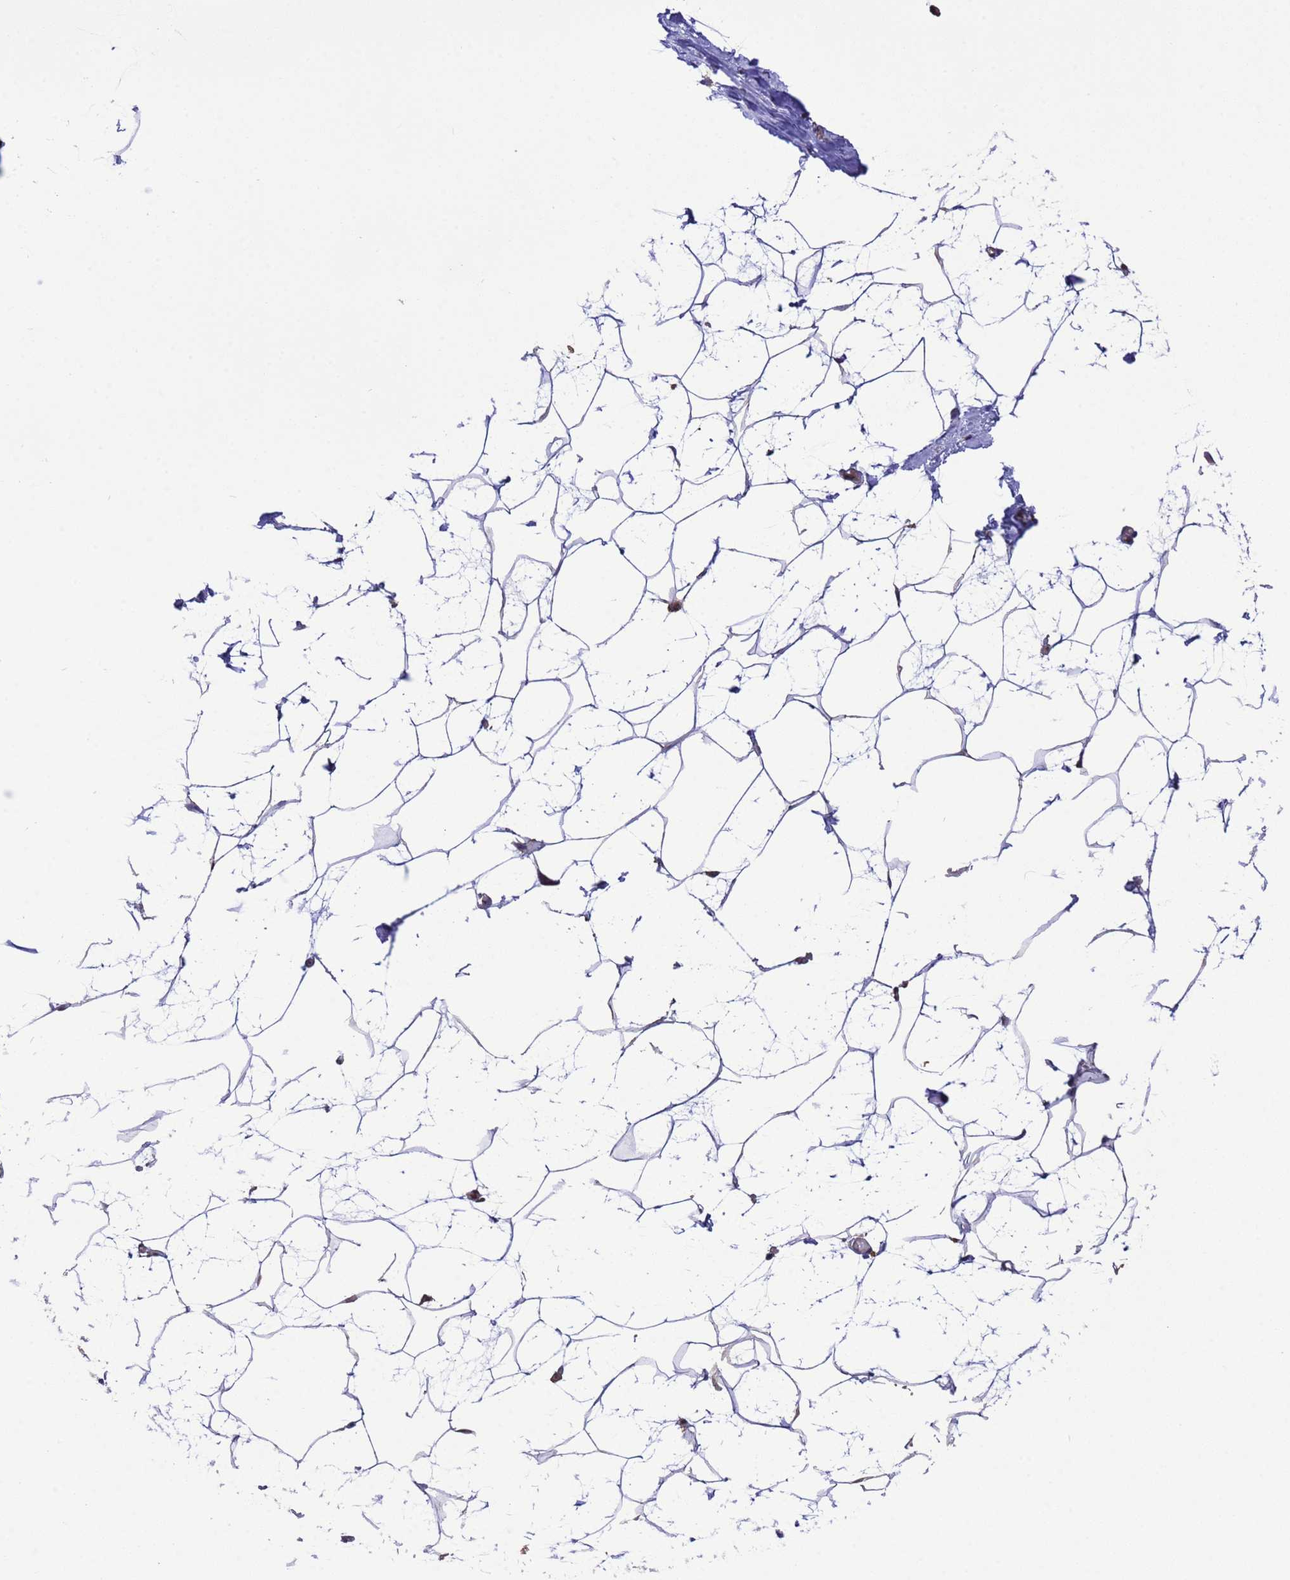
{"staining": {"intensity": "negative", "quantity": "none", "location": "none"}, "tissue": "breast", "cell_type": "Adipocytes", "image_type": "normal", "snomed": [{"axis": "morphology", "description": "Normal tissue, NOS"}, {"axis": "morphology", "description": "Lobular carcinoma"}, {"axis": "topography", "description": "Breast"}], "caption": "The micrograph shows no significant positivity in adipocytes of breast.", "gene": "ZFP69B", "patient": {"sex": "female", "age": 62}}